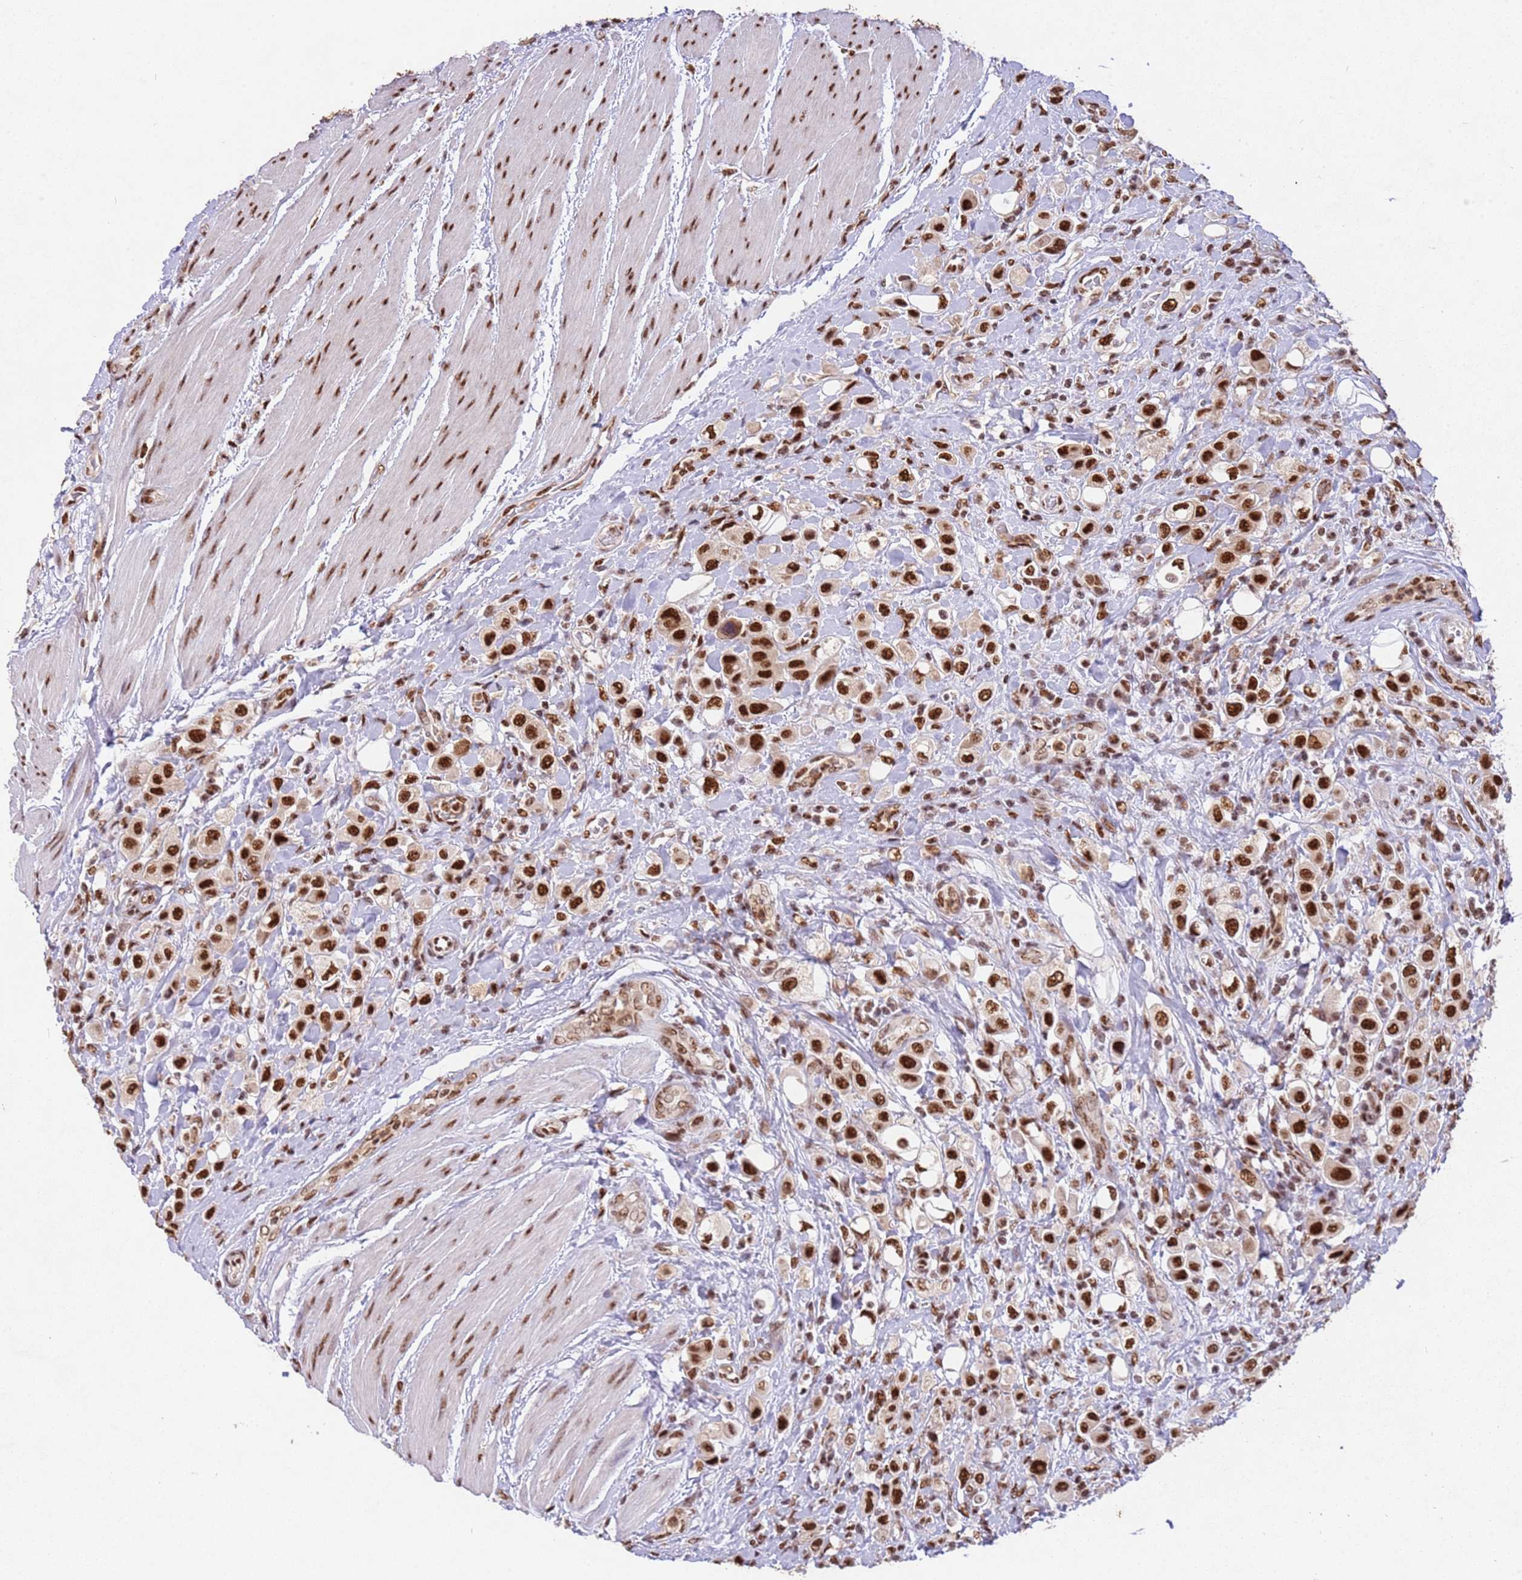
{"staining": {"intensity": "strong", "quantity": ">75%", "location": "nuclear"}, "tissue": "urothelial cancer", "cell_type": "Tumor cells", "image_type": "cancer", "snomed": [{"axis": "morphology", "description": "Urothelial carcinoma, High grade"}, {"axis": "topography", "description": "Urinary bladder"}], "caption": "This image displays urothelial cancer stained with IHC to label a protein in brown. The nuclear of tumor cells show strong positivity for the protein. Nuclei are counter-stained blue.", "gene": "ESF1", "patient": {"sex": "male", "age": 50}}